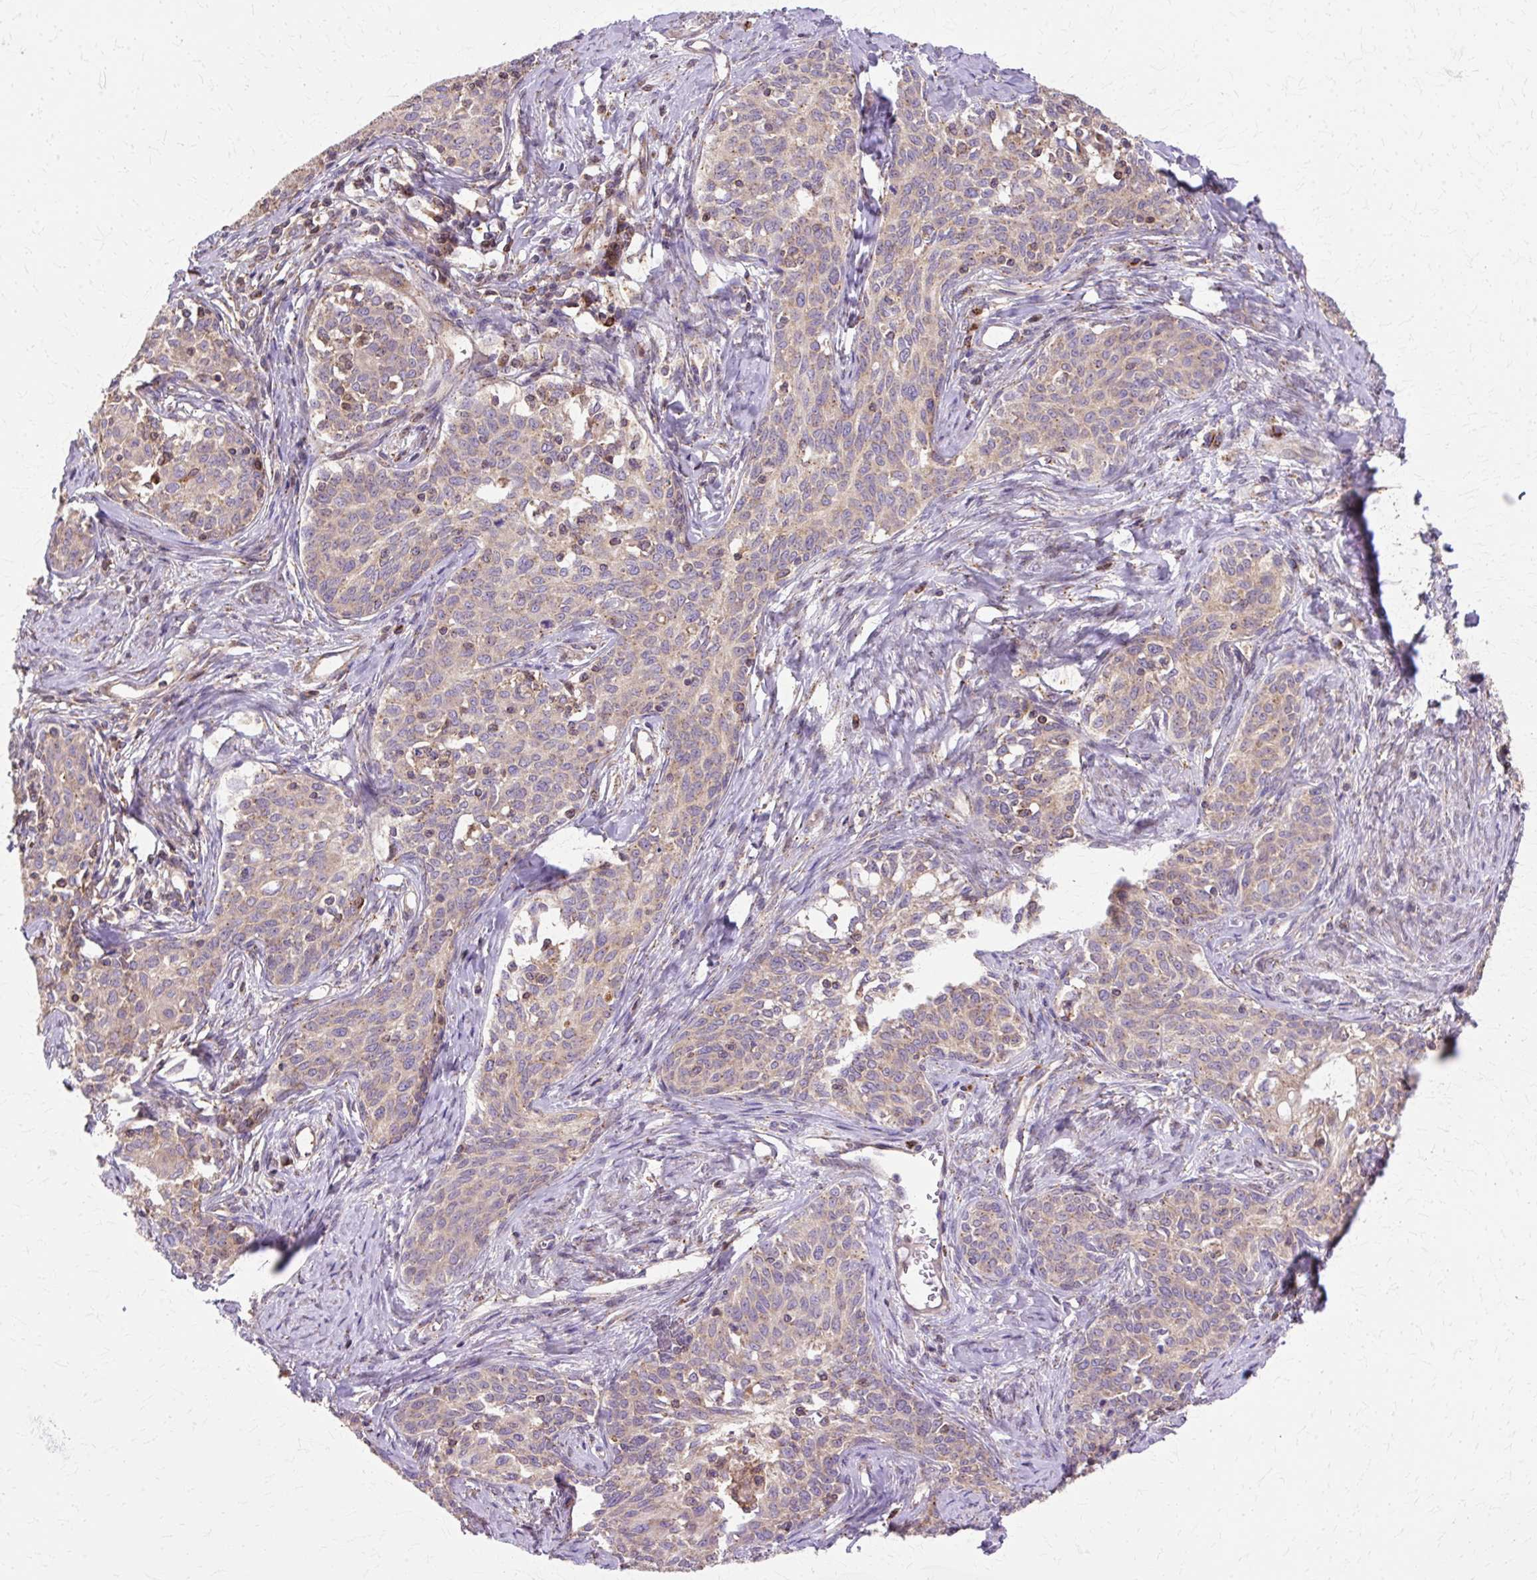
{"staining": {"intensity": "weak", "quantity": "25%-75%", "location": "cytoplasmic/membranous"}, "tissue": "cervical cancer", "cell_type": "Tumor cells", "image_type": "cancer", "snomed": [{"axis": "morphology", "description": "Squamous cell carcinoma, NOS"}, {"axis": "morphology", "description": "Adenocarcinoma, NOS"}, {"axis": "topography", "description": "Cervix"}], "caption": "This image demonstrates cervical cancer stained with immunohistochemistry (IHC) to label a protein in brown. The cytoplasmic/membranous of tumor cells show weak positivity for the protein. Nuclei are counter-stained blue.", "gene": "COPB1", "patient": {"sex": "female", "age": 52}}